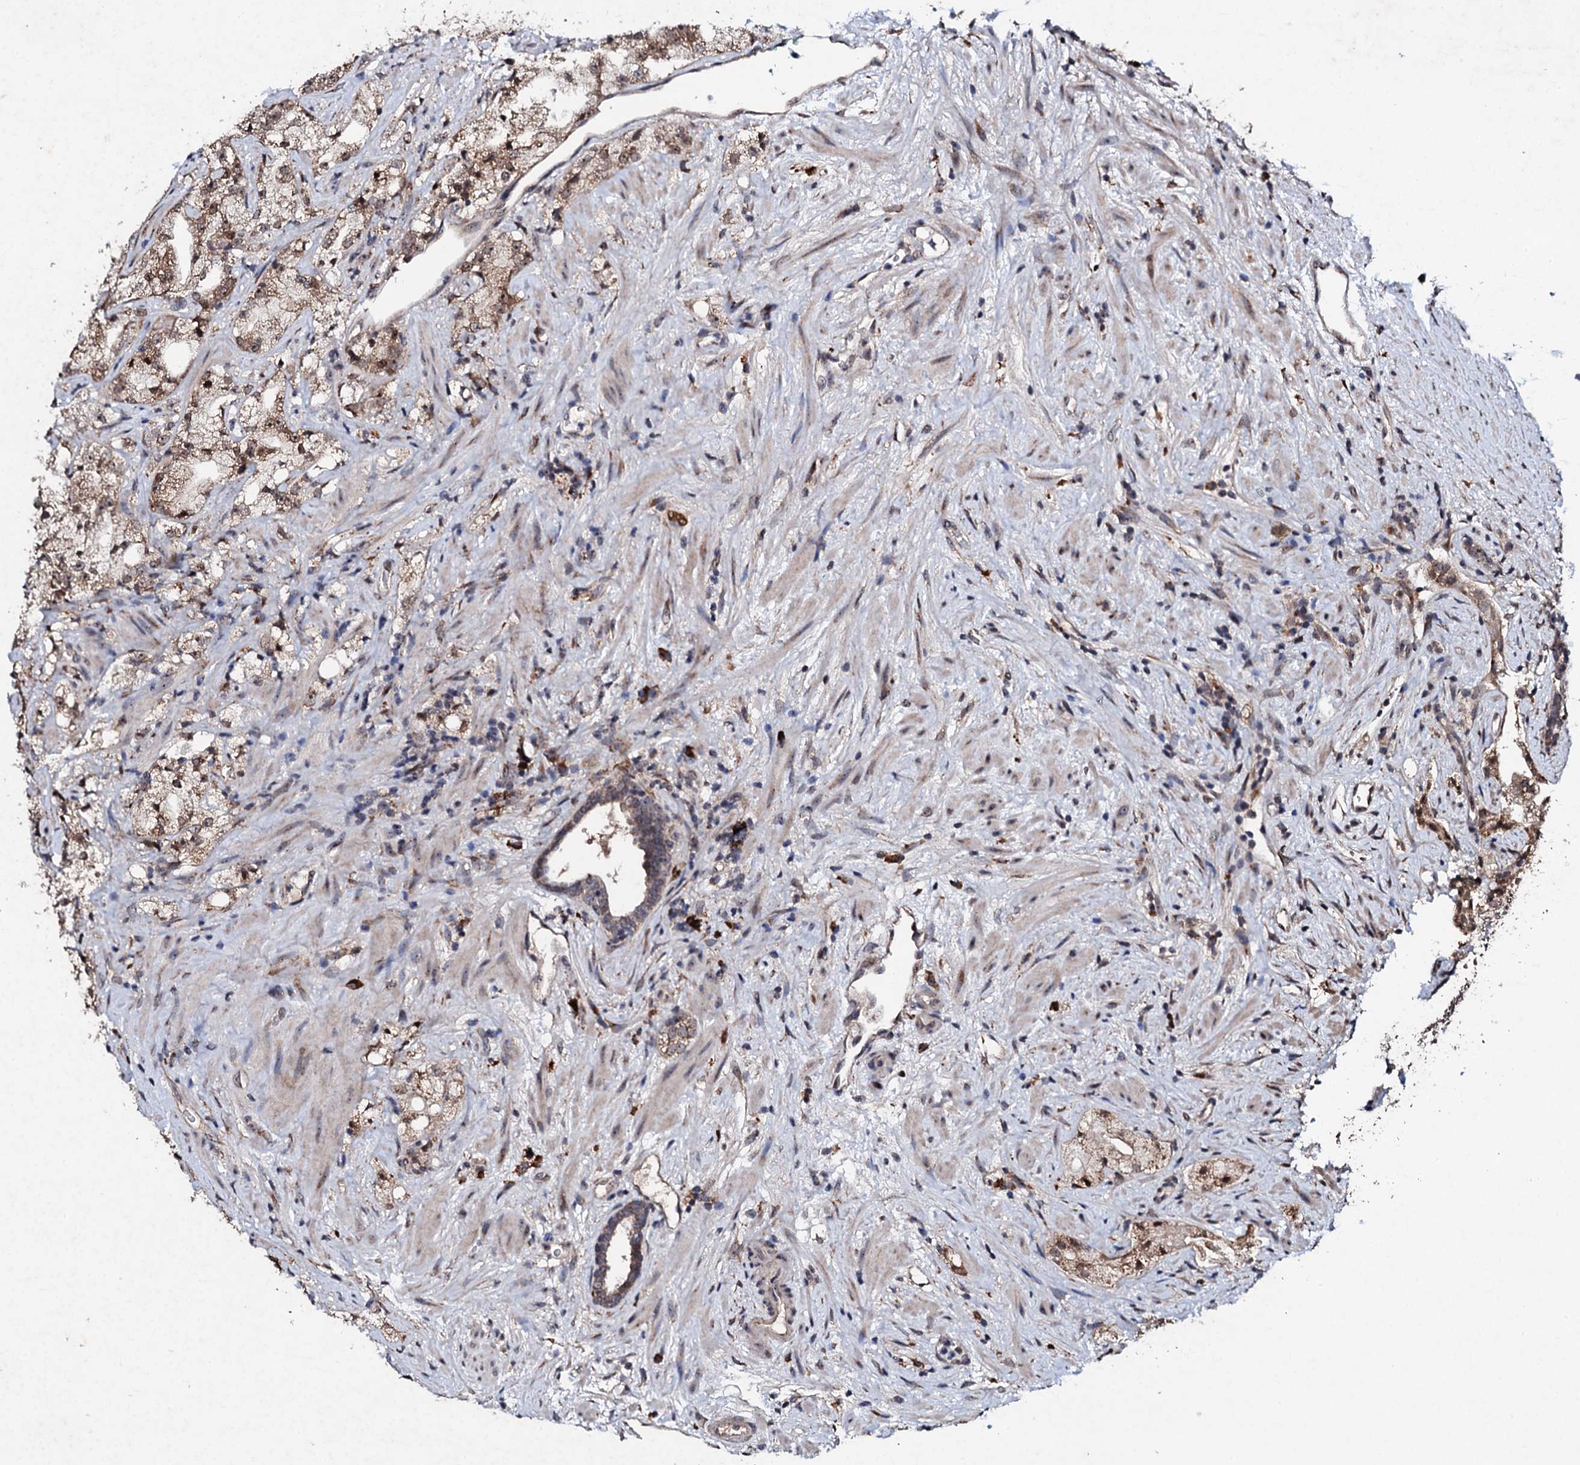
{"staining": {"intensity": "moderate", "quantity": ">75%", "location": "cytoplasmic/membranous,nuclear"}, "tissue": "prostate cancer", "cell_type": "Tumor cells", "image_type": "cancer", "snomed": [{"axis": "morphology", "description": "Adenocarcinoma, High grade"}, {"axis": "topography", "description": "Prostate"}], "caption": "Approximately >75% of tumor cells in adenocarcinoma (high-grade) (prostate) reveal moderate cytoplasmic/membranous and nuclear protein staining as visualized by brown immunohistochemical staining.", "gene": "FAM111A", "patient": {"sex": "male", "age": 64}}